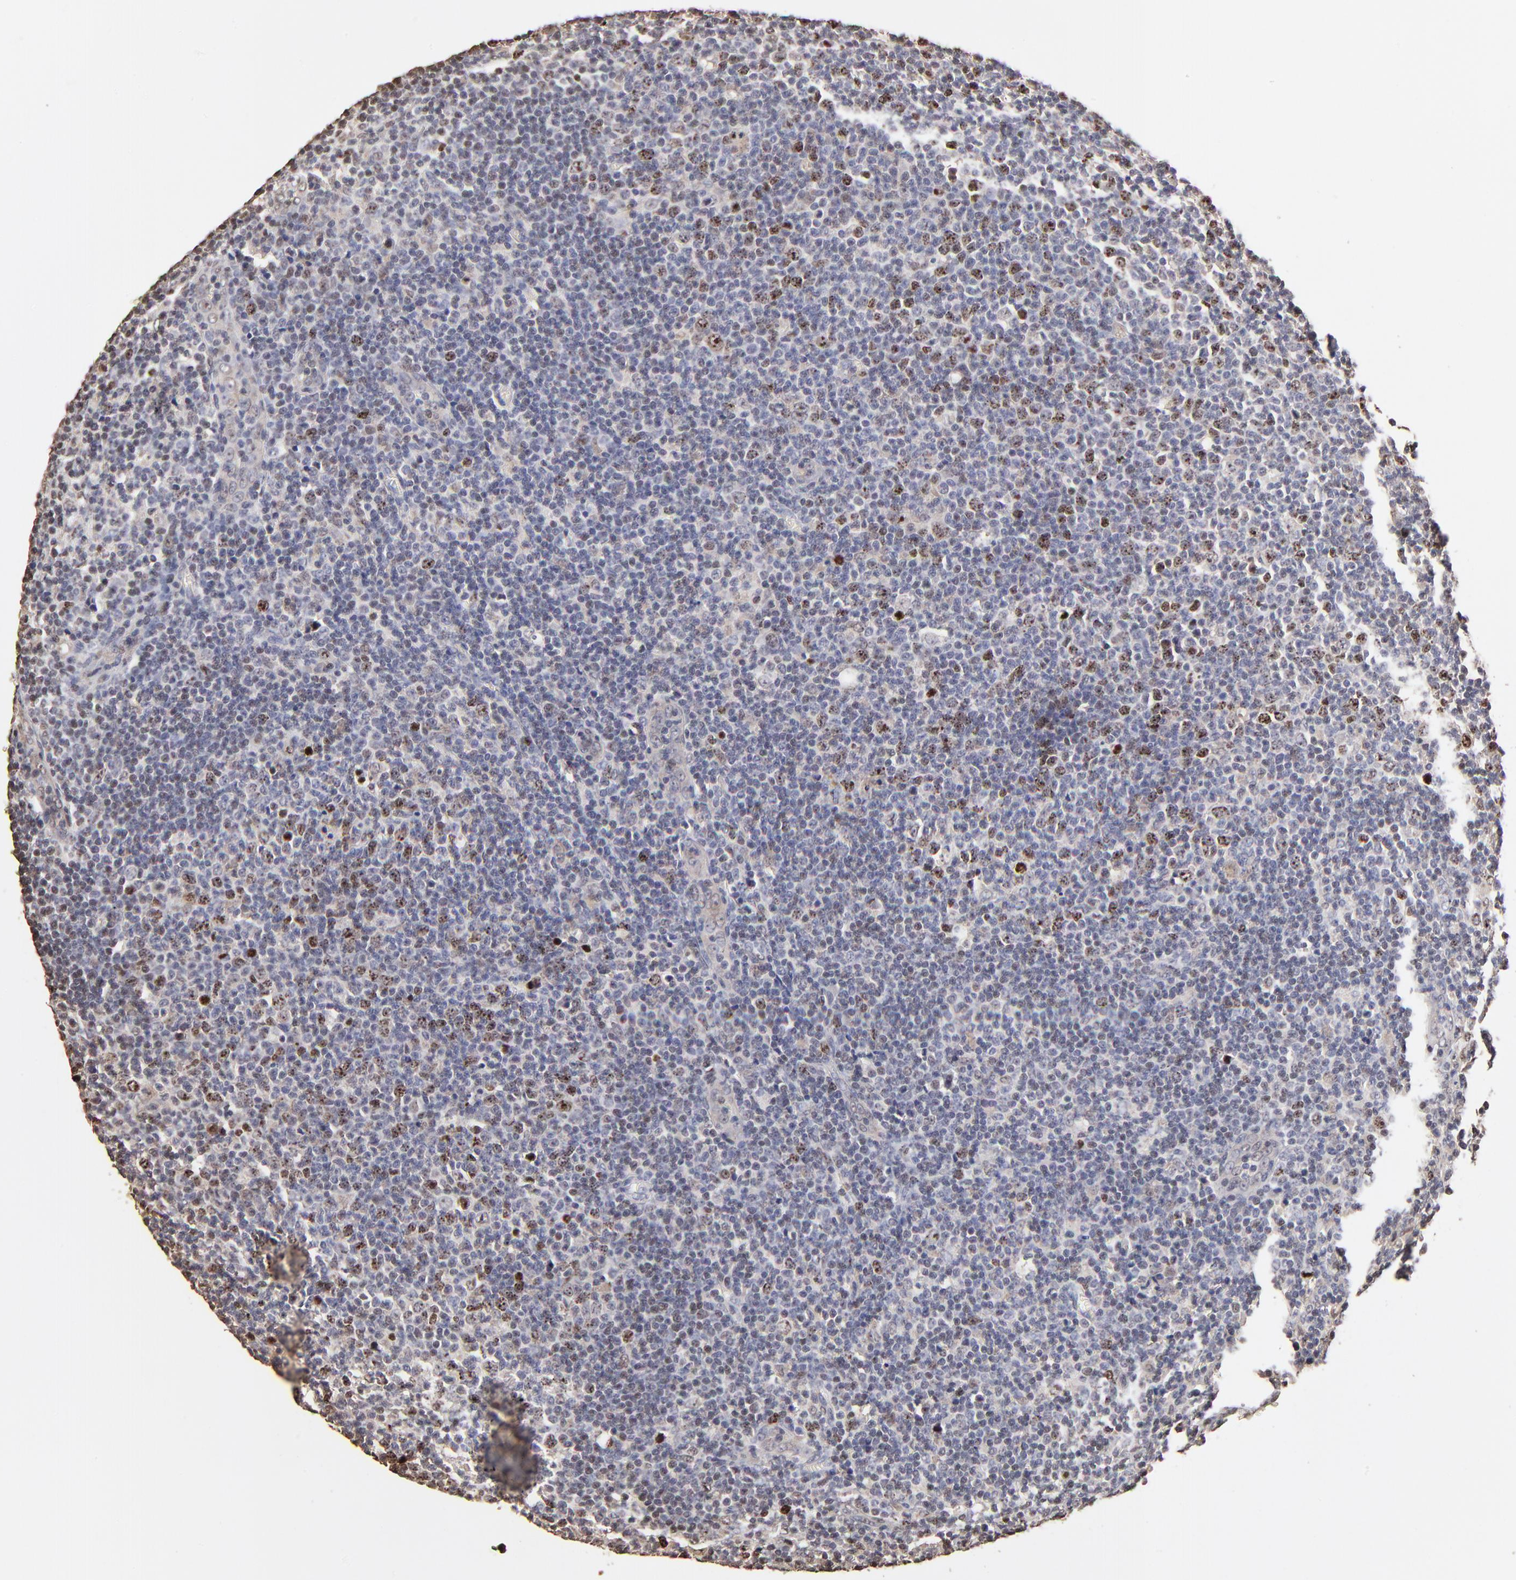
{"staining": {"intensity": "moderate", "quantity": "<25%", "location": "nuclear"}, "tissue": "lymphoma", "cell_type": "Tumor cells", "image_type": "cancer", "snomed": [{"axis": "morphology", "description": "Malignant lymphoma, non-Hodgkin's type, Low grade"}, {"axis": "topography", "description": "Lymph node"}], "caption": "Lymphoma stained for a protein reveals moderate nuclear positivity in tumor cells.", "gene": "BIRC5", "patient": {"sex": "male", "age": 74}}